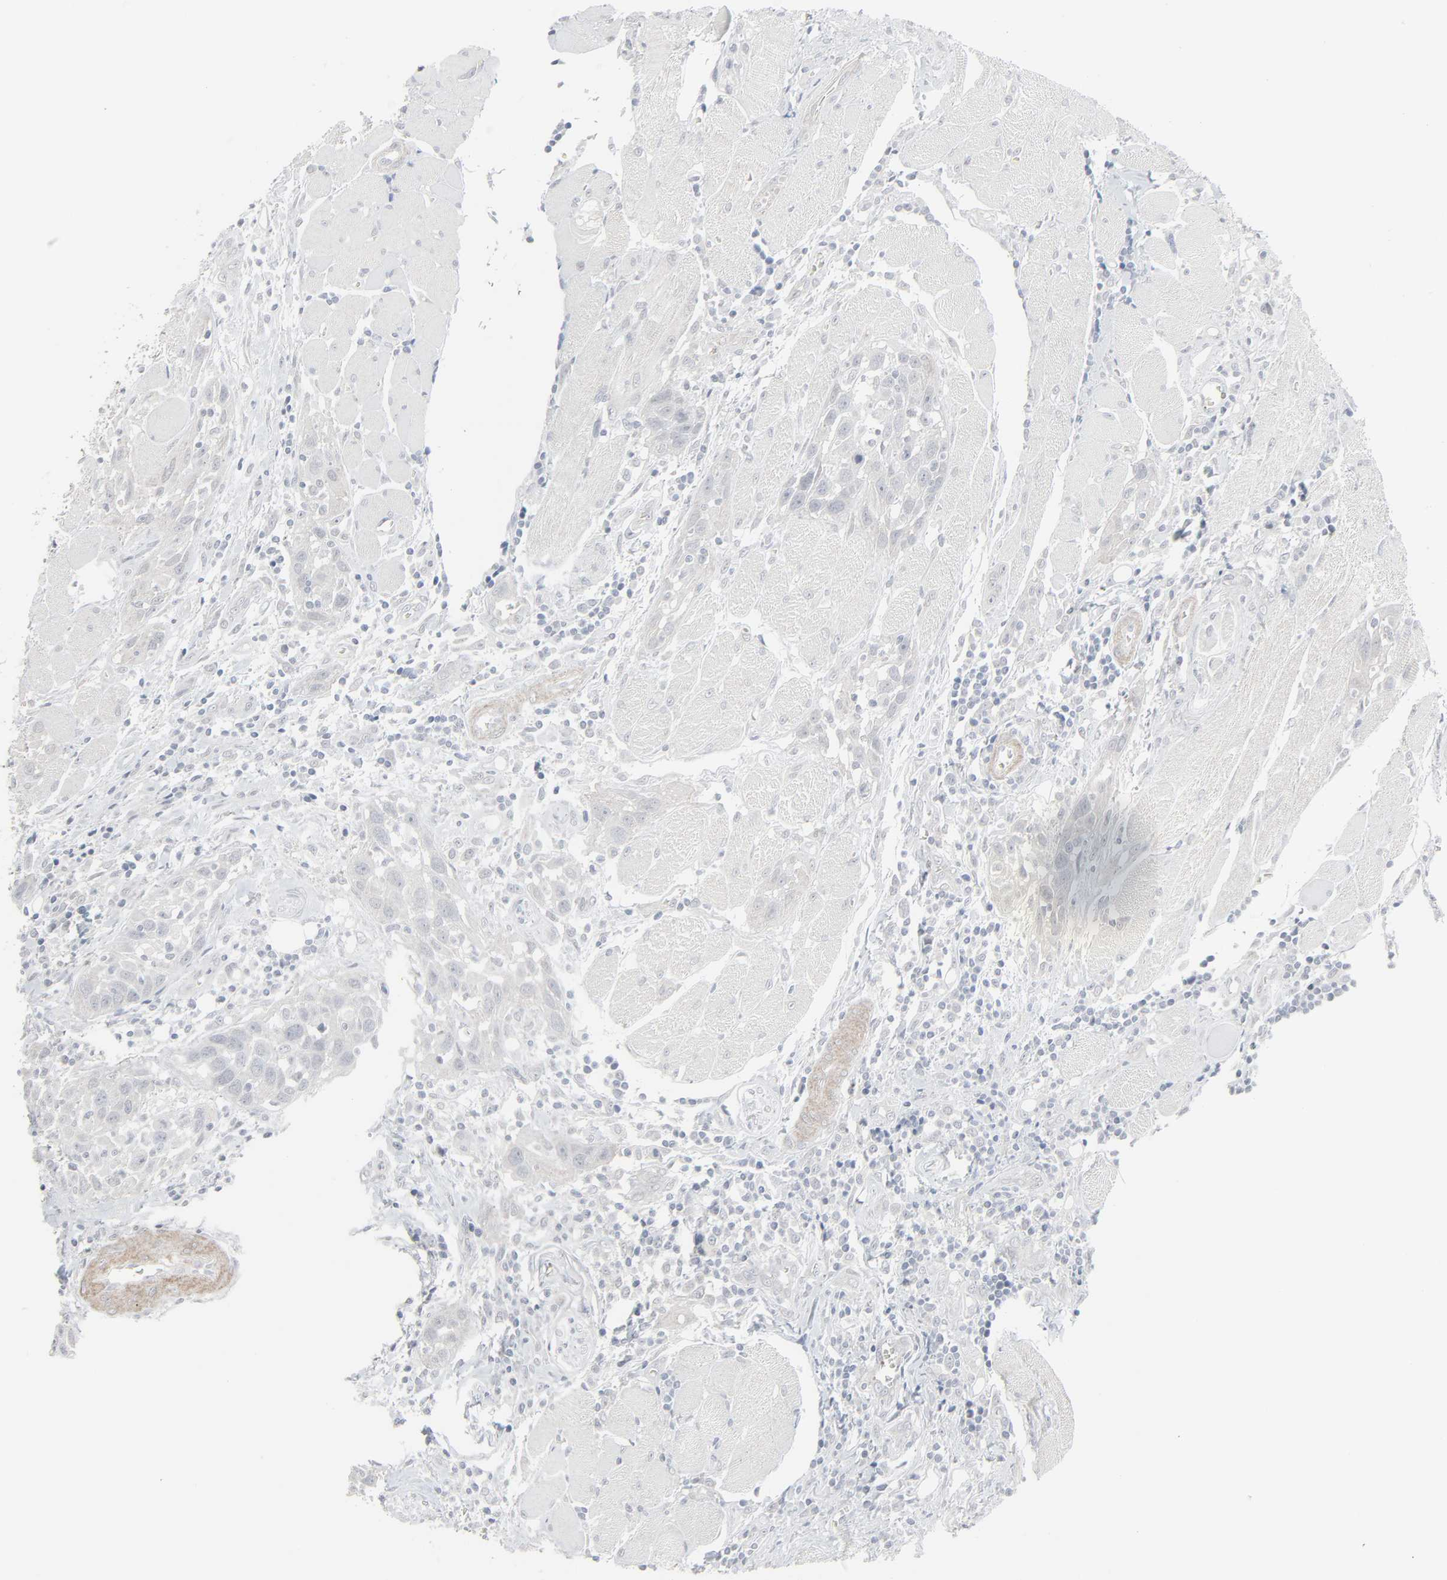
{"staining": {"intensity": "negative", "quantity": "none", "location": "none"}, "tissue": "head and neck cancer", "cell_type": "Tumor cells", "image_type": "cancer", "snomed": [{"axis": "morphology", "description": "Squamous cell carcinoma, NOS"}, {"axis": "topography", "description": "Oral tissue"}, {"axis": "topography", "description": "Head-Neck"}], "caption": "Tumor cells are negative for brown protein staining in squamous cell carcinoma (head and neck).", "gene": "NEUROD1", "patient": {"sex": "female", "age": 50}}